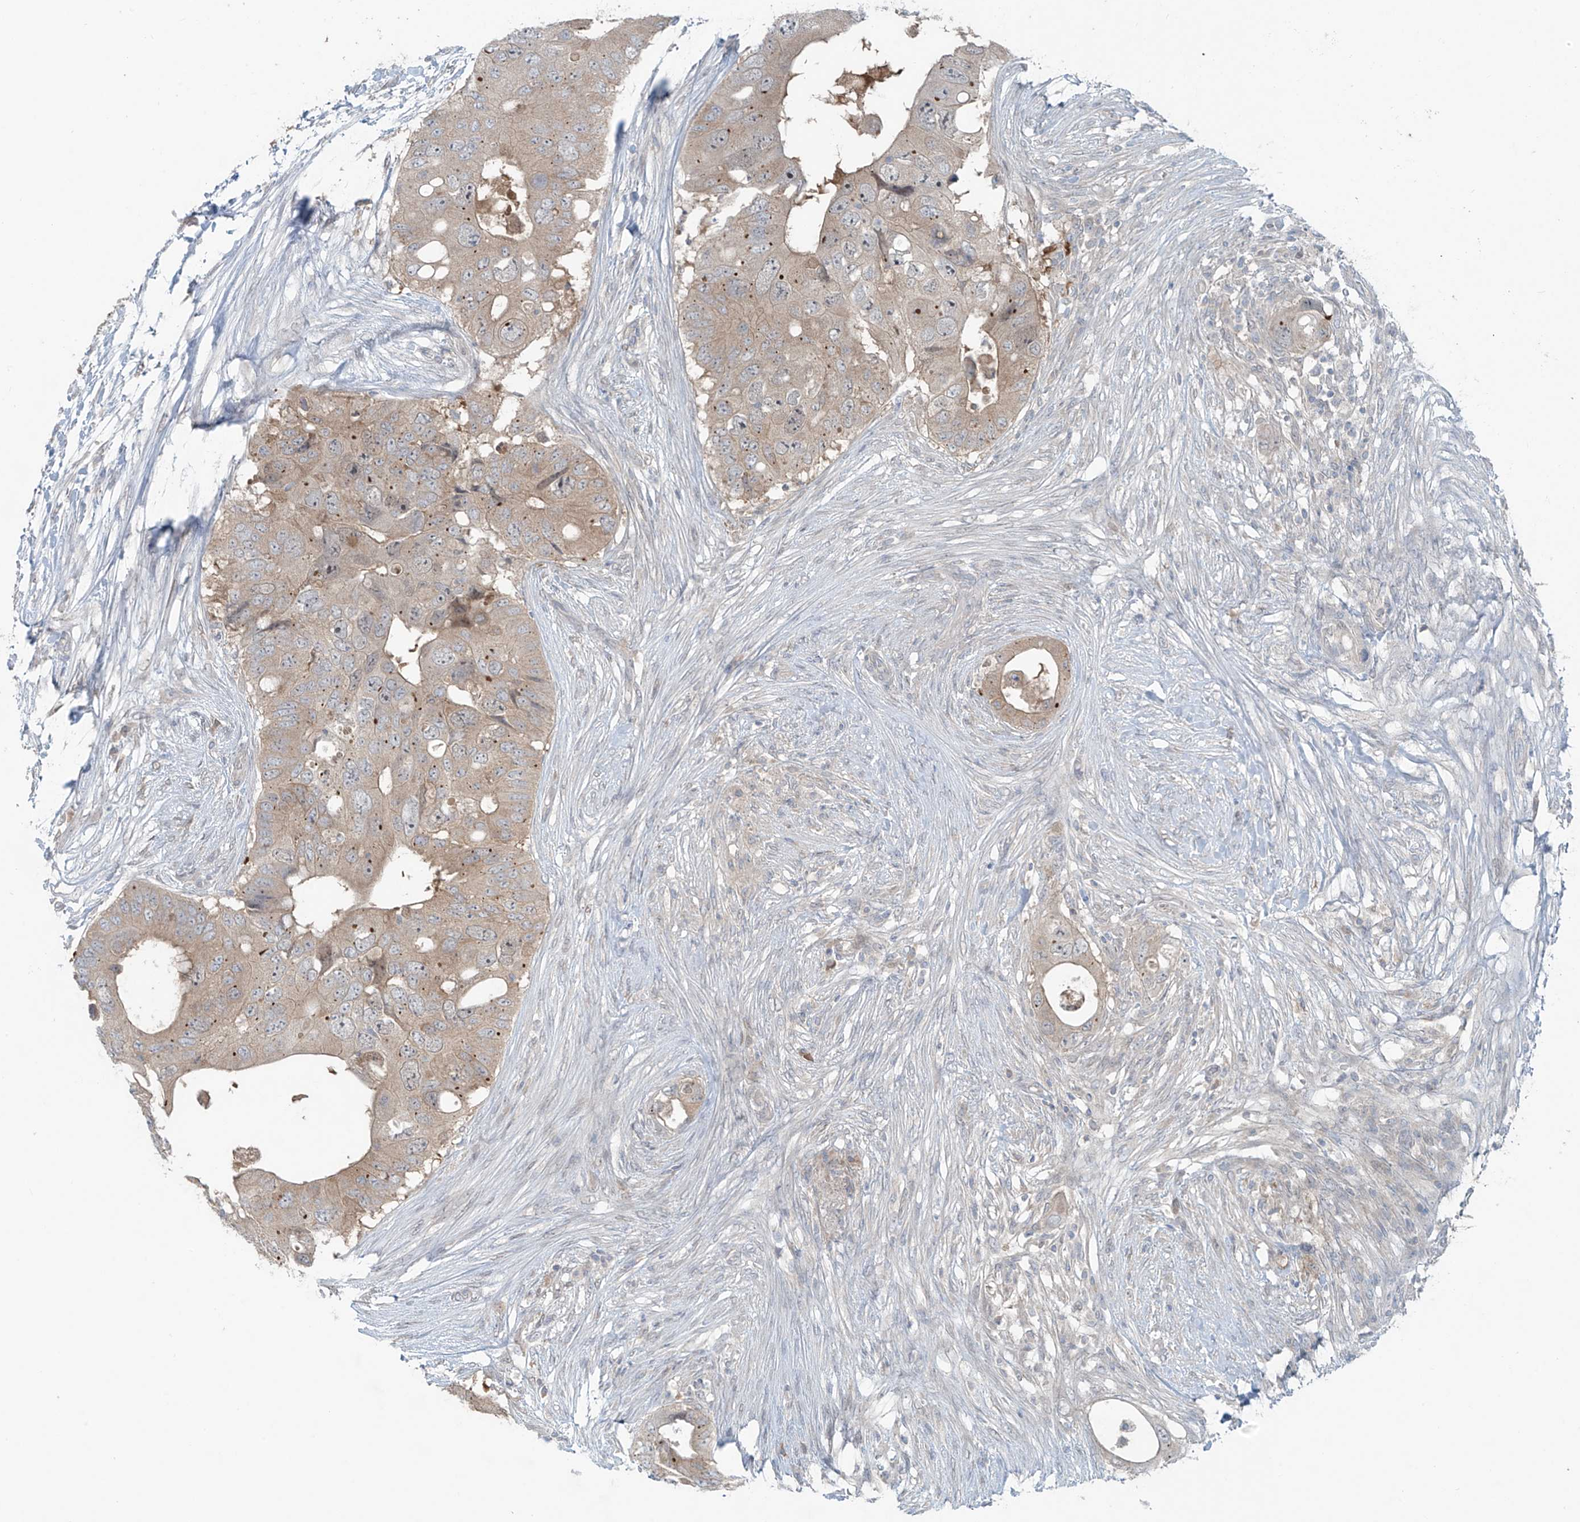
{"staining": {"intensity": "moderate", "quantity": ">75%", "location": "cytoplasmic/membranous"}, "tissue": "colorectal cancer", "cell_type": "Tumor cells", "image_type": "cancer", "snomed": [{"axis": "morphology", "description": "Adenocarcinoma, NOS"}, {"axis": "topography", "description": "Colon"}], "caption": "Immunohistochemical staining of colorectal cancer (adenocarcinoma) reveals medium levels of moderate cytoplasmic/membranous staining in approximately >75% of tumor cells.", "gene": "PPAT", "patient": {"sex": "male", "age": 71}}